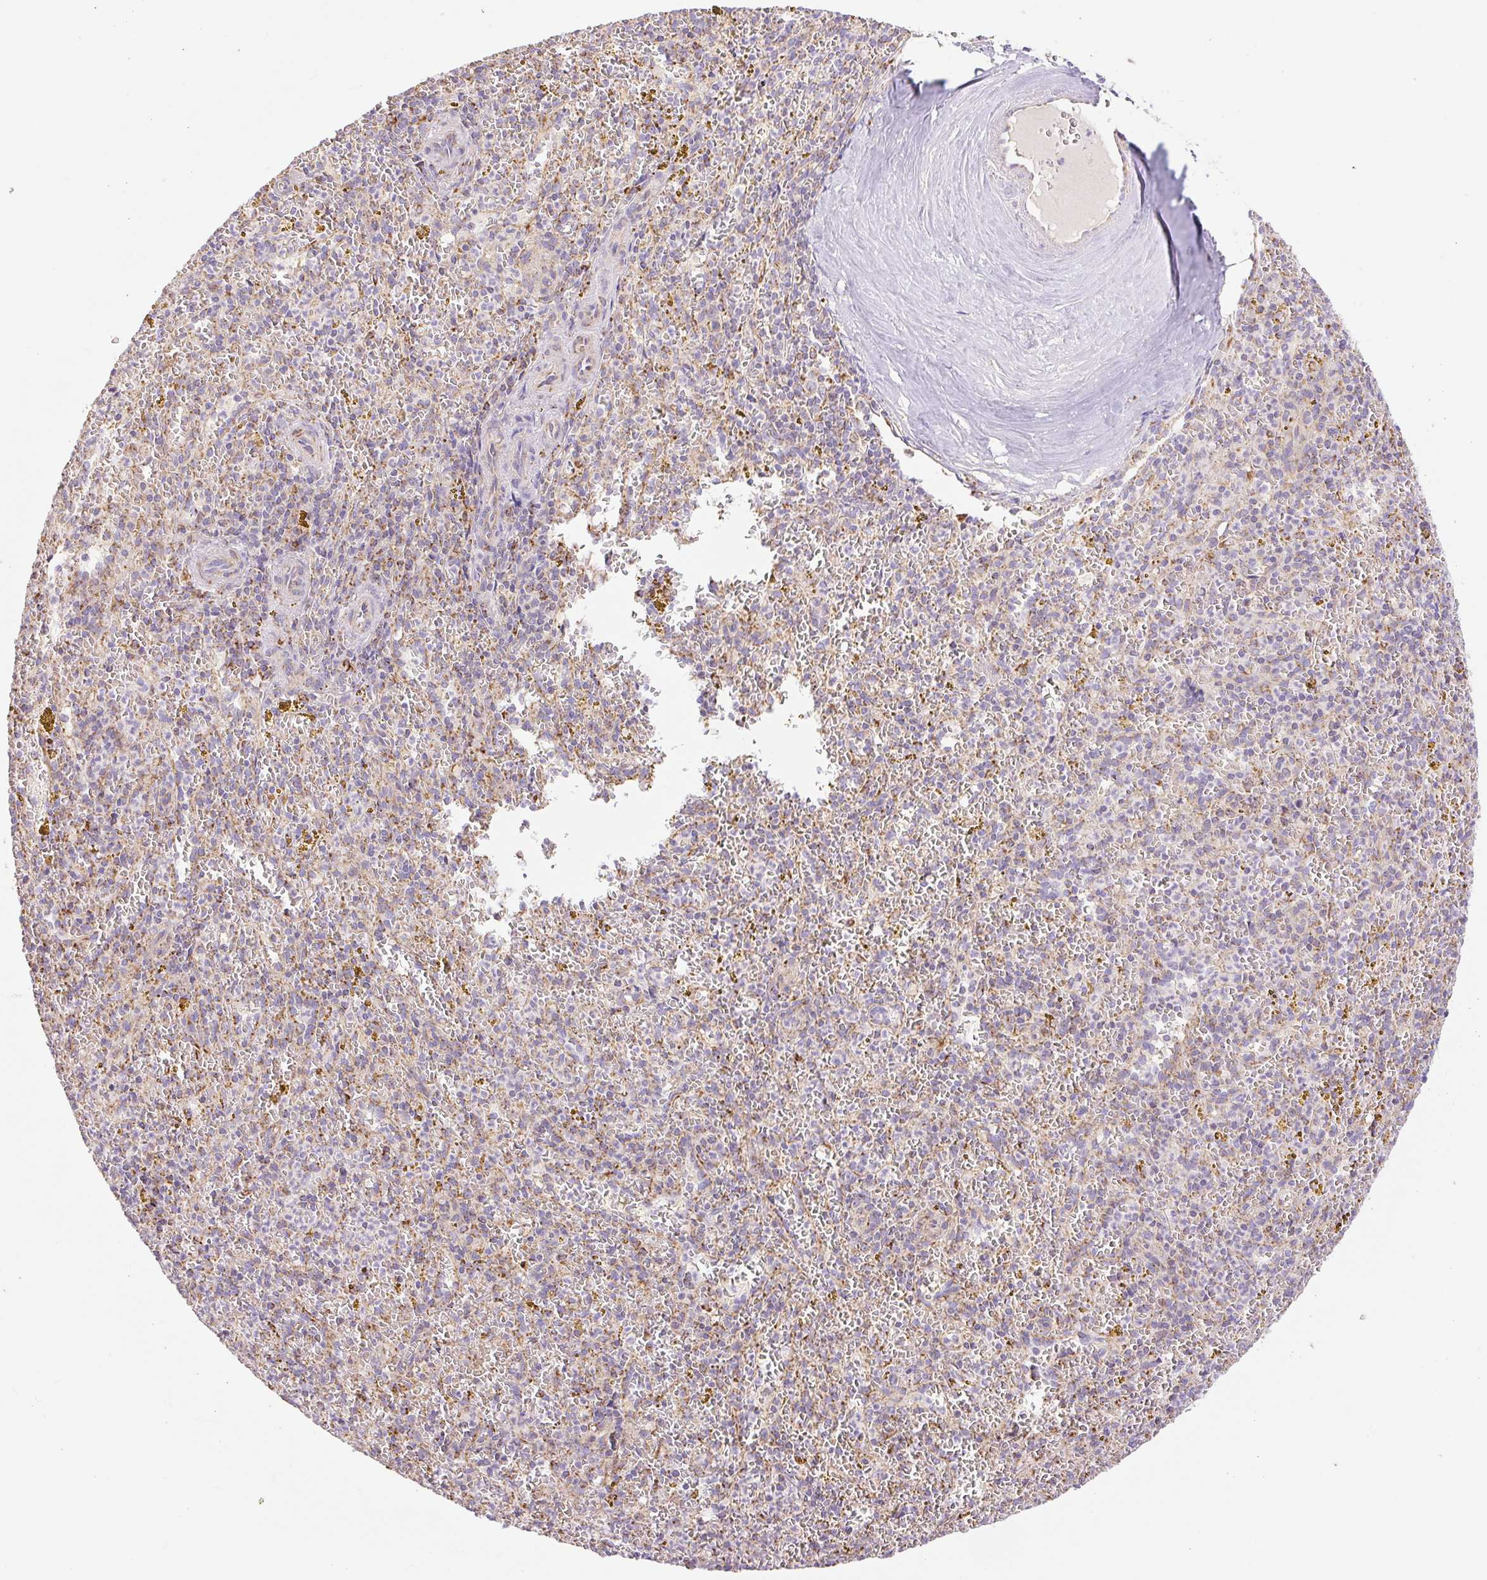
{"staining": {"intensity": "negative", "quantity": "none", "location": "none"}, "tissue": "spleen", "cell_type": "Cells in red pulp", "image_type": "normal", "snomed": [{"axis": "morphology", "description": "Normal tissue, NOS"}, {"axis": "topography", "description": "Spleen"}], "caption": "Cells in red pulp show no significant expression in unremarkable spleen. (Stains: DAB immunohistochemistry (IHC) with hematoxylin counter stain, Microscopy: brightfield microscopy at high magnification).", "gene": "DAAM2", "patient": {"sex": "male", "age": 57}}